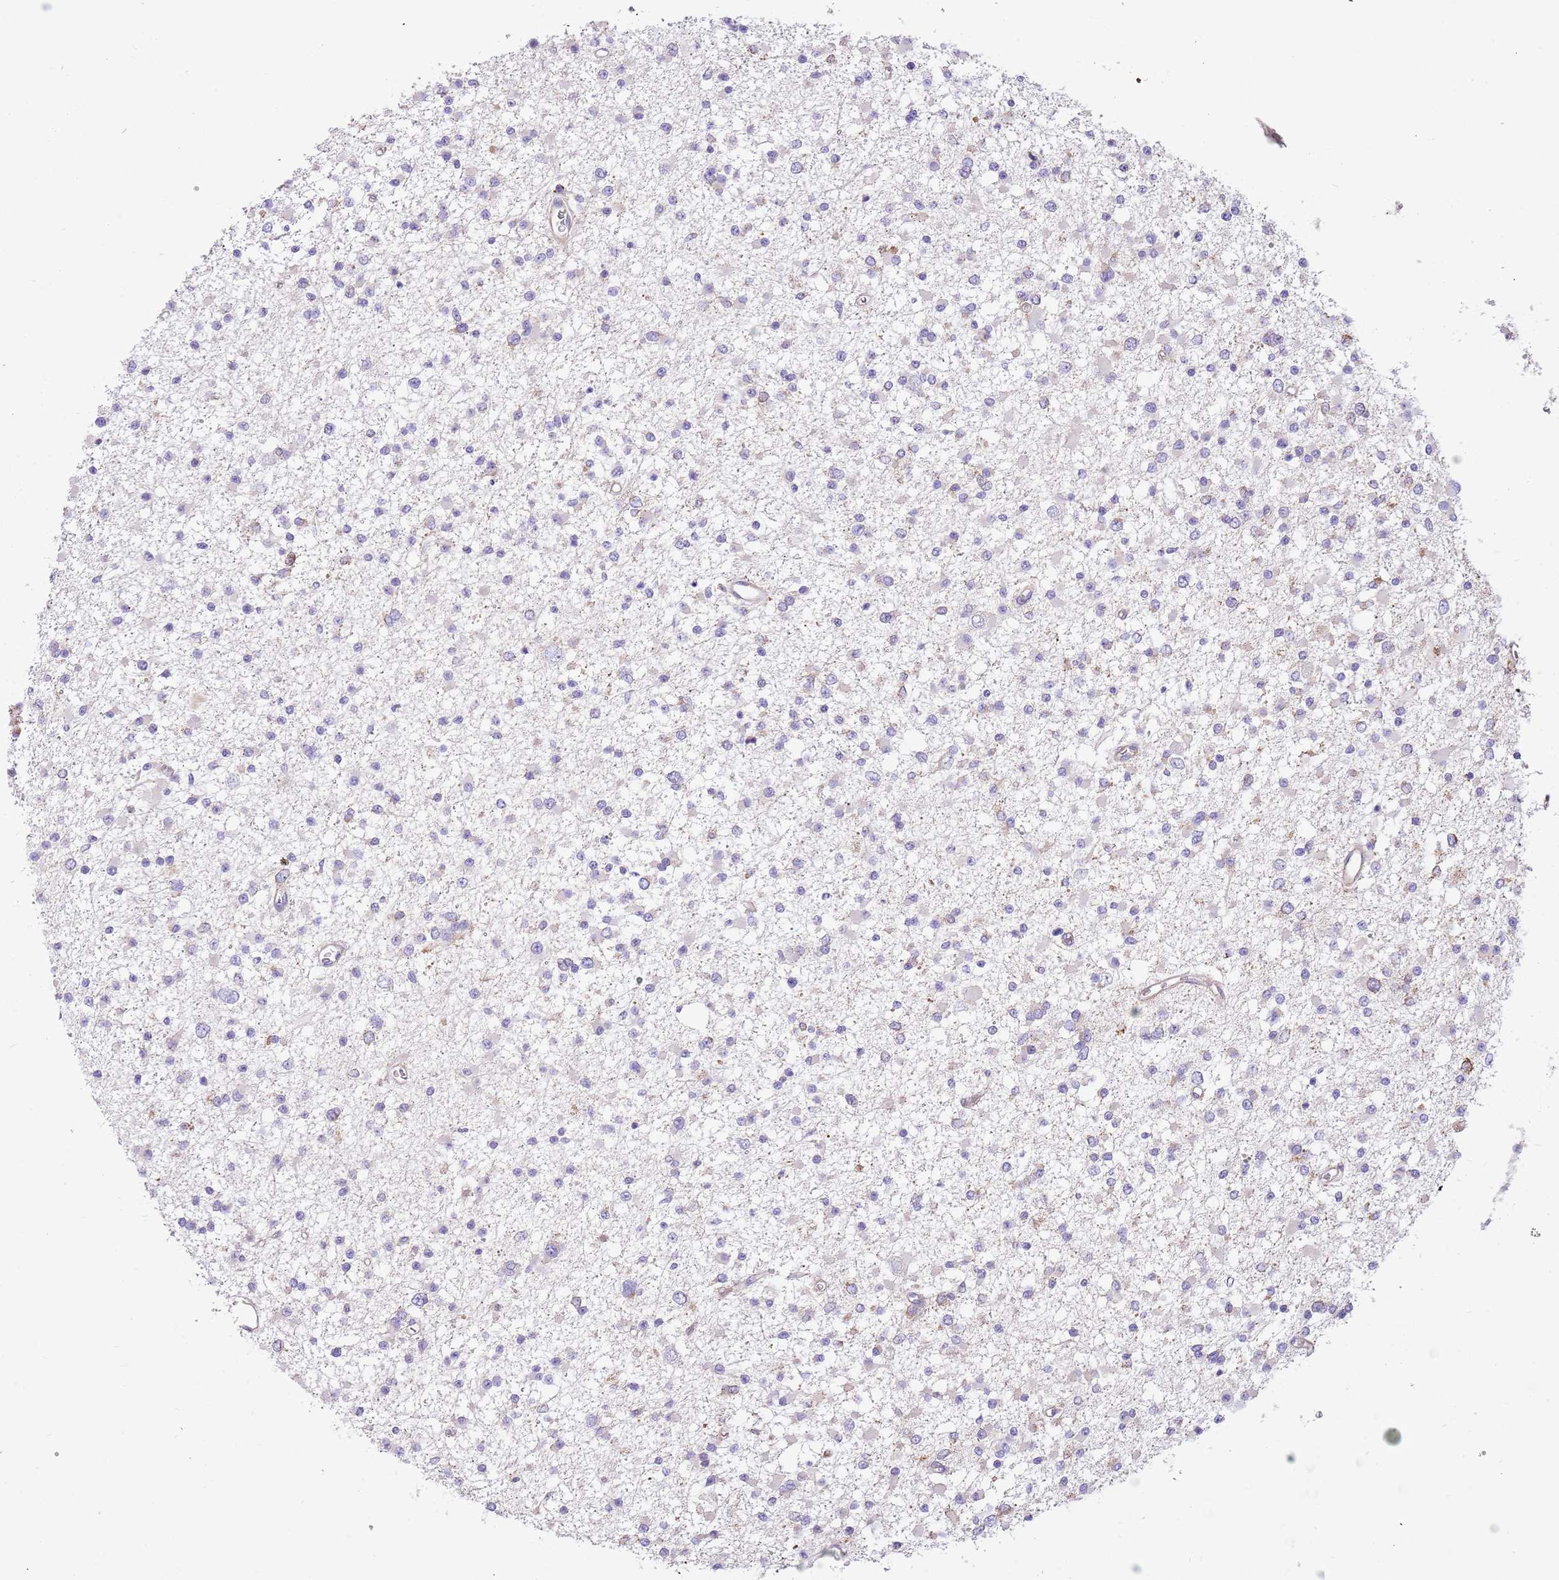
{"staining": {"intensity": "negative", "quantity": "none", "location": "none"}, "tissue": "glioma", "cell_type": "Tumor cells", "image_type": "cancer", "snomed": [{"axis": "morphology", "description": "Glioma, malignant, Low grade"}, {"axis": "topography", "description": "Brain"}], "caption": "High magnification brightfield microscopy of malignant low-grade glioma stained with DAB (3,3'-diaminobenzidine) (brown) and counterstained with hematoxylin (blue): tumor cells show no significant positivity.", "gene": "SERINC3", "patient": {"sex": "female", "age": 22}}